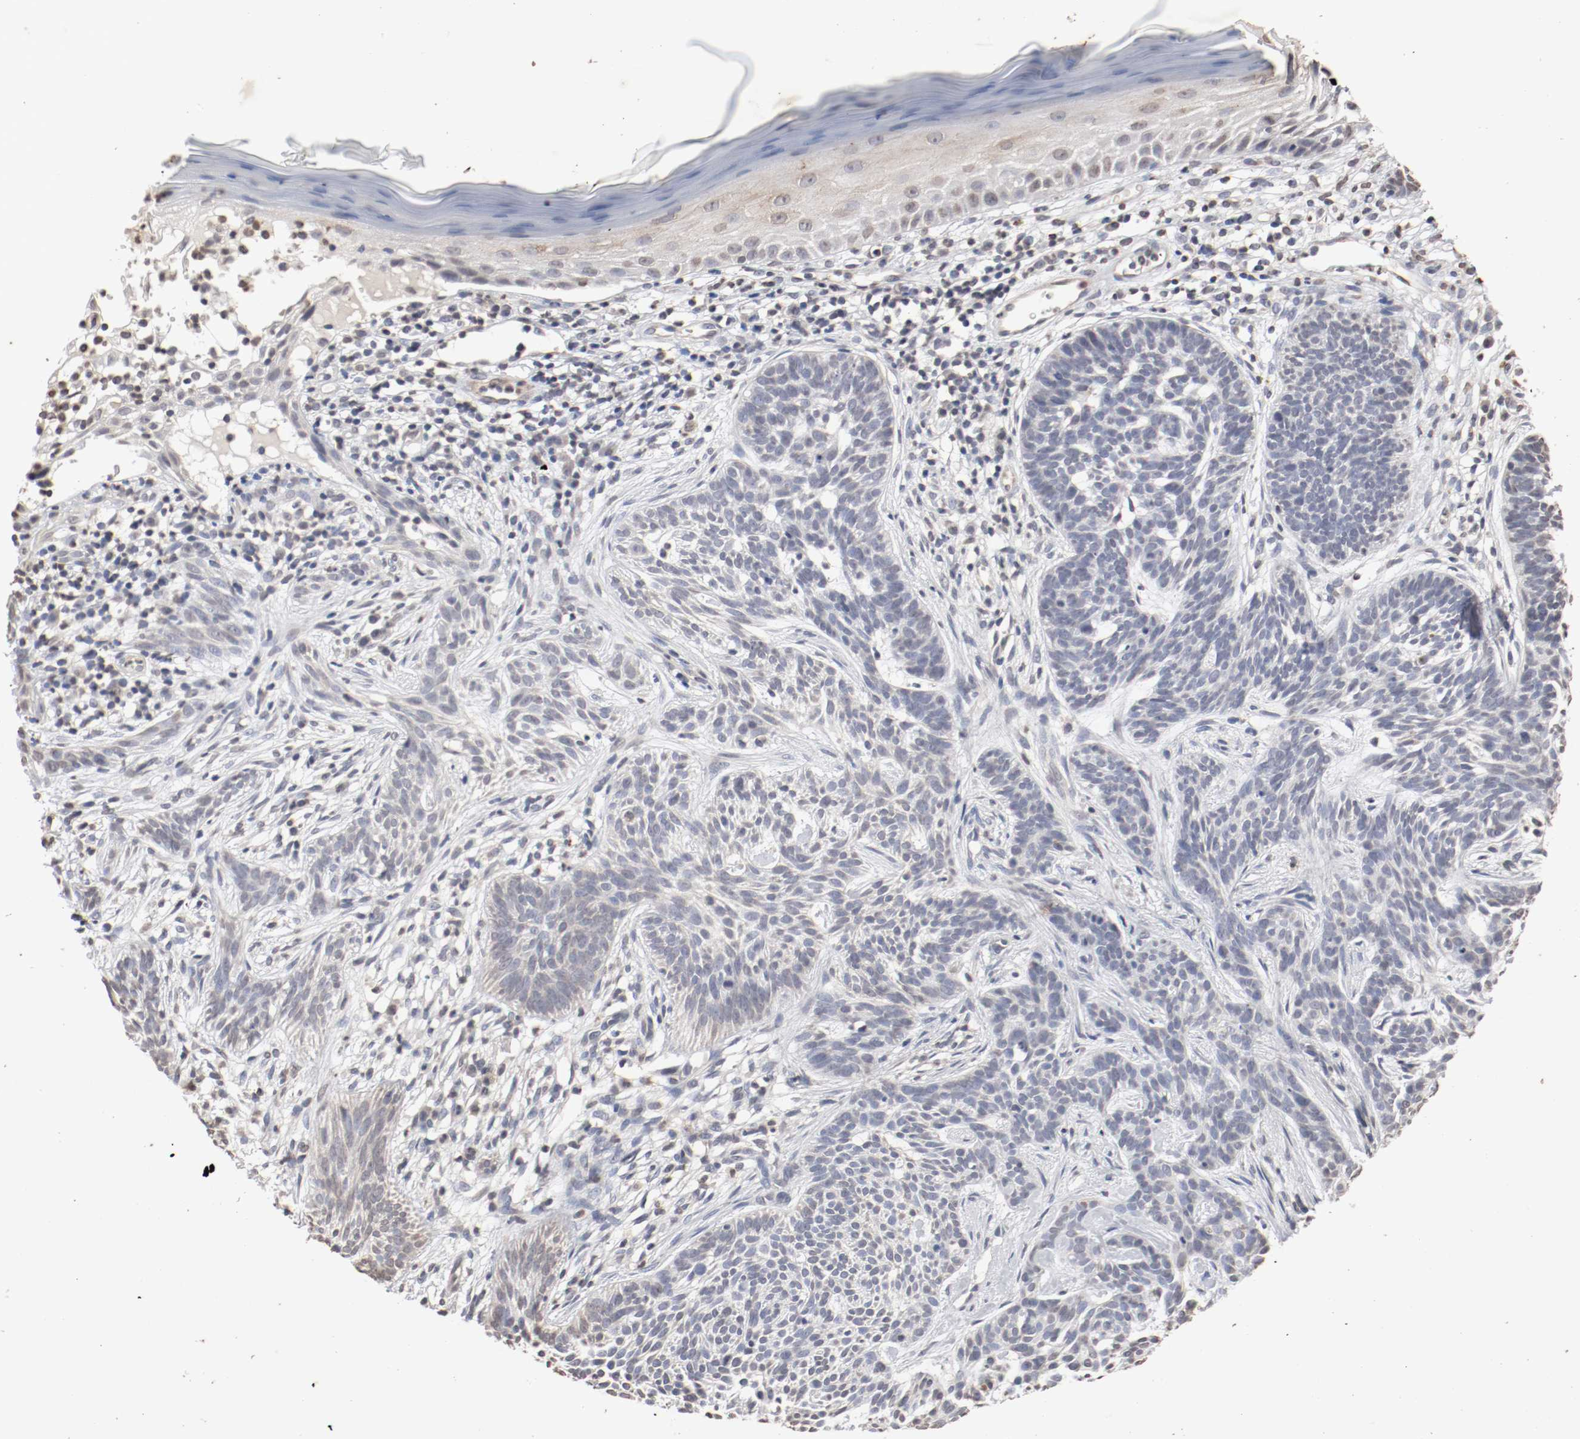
{"staining": {"intensity": "weak", "quantity": "<25%", "location": "cytoplasmic/membranous,nuclear"}, "tissue": "skin cancer", "cell_type": "Tumor cells", "image_type": "cancer", "snomed": [{"axis": "morphology", "description": "Normal tissue, NOS"}, {"axis": "morphology", "description": "Basal cell carcinoma"}, {"axis": "topography", "description": "Skin"}], "caption": "This is a micrograph of IHC staining of skin cancer (basal cell carcinoma), which shows no expression in tumor cells.", "gene": "WASL", "patient": {"sex": "female", "age": 69}}